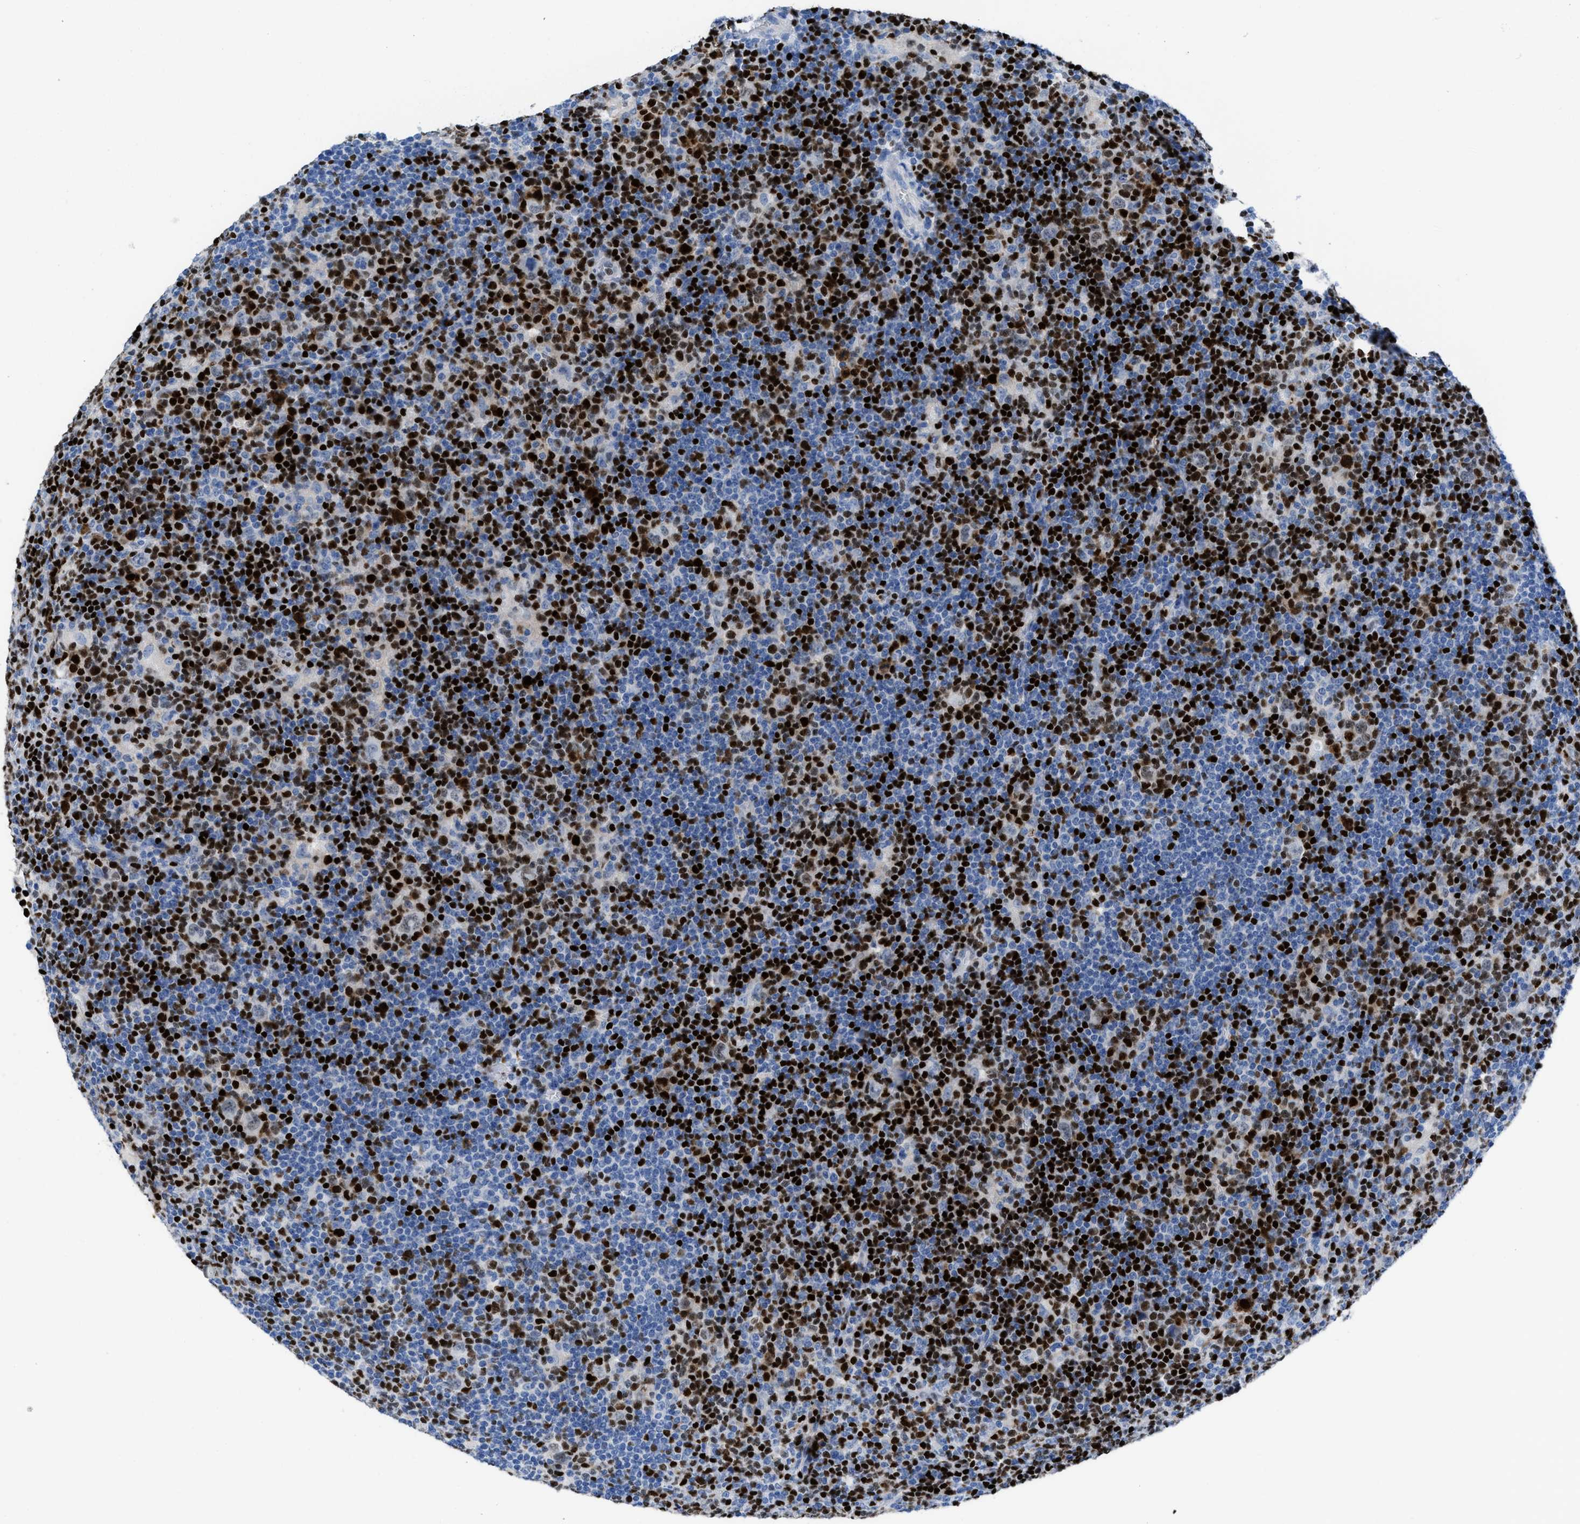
{"staining": {"intensity": "negative", "quantity": "none", "location": "none"}, "tissue": "lymphoma", "cell_type": "Tumor cells", "image_type": "cancer", "snomed": [{"axis": "morphology", "description": "Hodgkin's disease, NOS"}, {"axis": "topography", "description": "Lymph node"}], "caption": "The image displays no significant positivity in tumor cells of lymphoma. (DAB (3,3'-diaminobenzidine) IHC visualized using brightfield microscopy, high magnification).", "gene": "LEF1", "patient": {"sex": "female", "age": 57}}